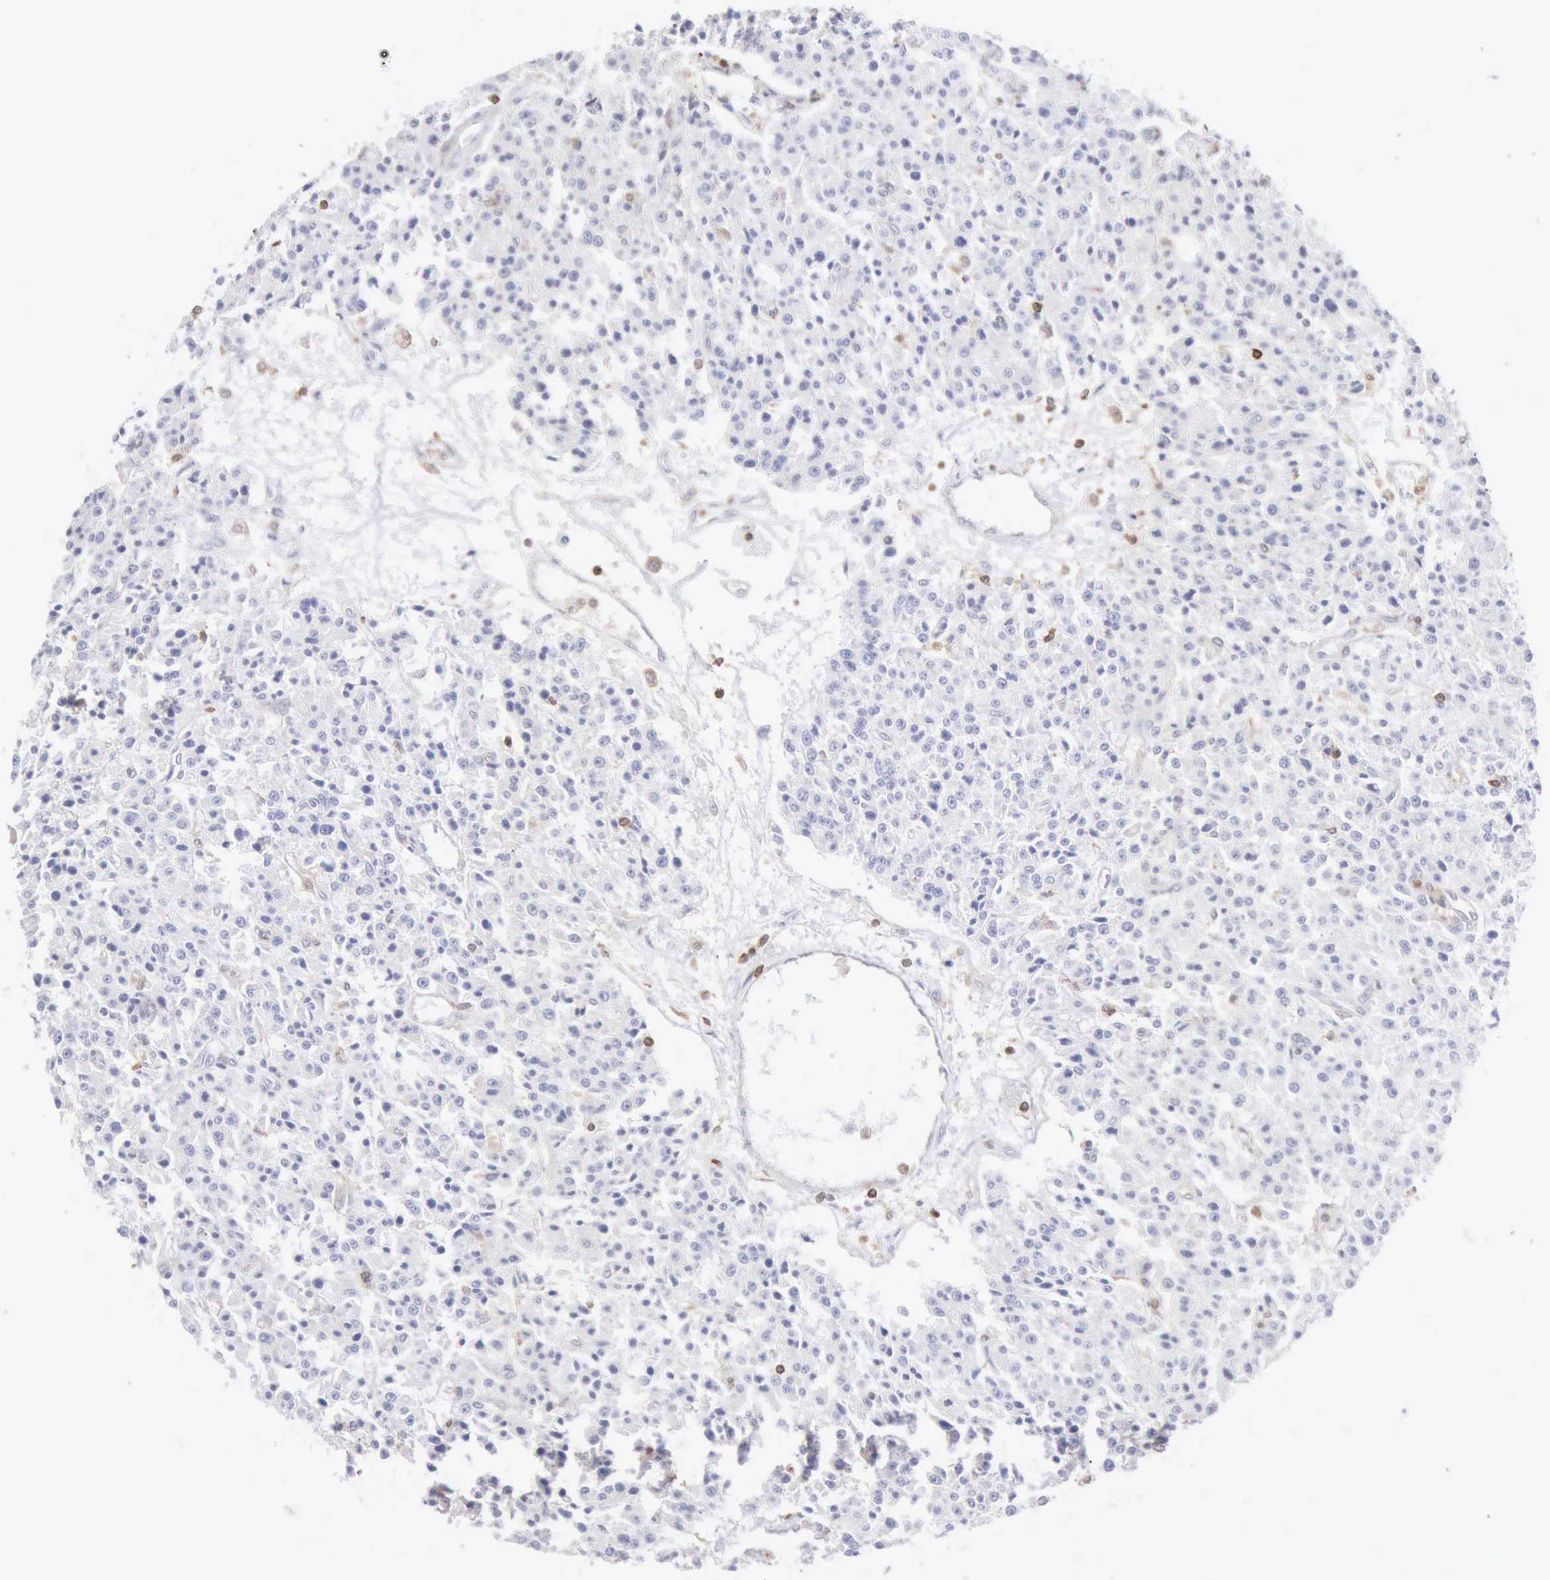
{"staining": {"intensity": "negative", "quantity": "none", "location": "none"}, "tissue": "carcinoid", "cell_type": "Tumor cells", "image_type": "cancer", "snomed": [{"axis": "morphology", "description": "Carcinoid, malignant, NOS"}, {"axis": "topography", "description": "Stomach"}], "caption": "A high-resolution micrograph shows IHC staining of carcinoid, which displays no significant positivity in tumor cells. The staining is performed using DAB (3,3'-diaminobenzidine) brown chromogen with nuclei counter-stained in using hematoxylin.", "gene": "SASH3", "patient": {"sex": "female", "age": 76}}